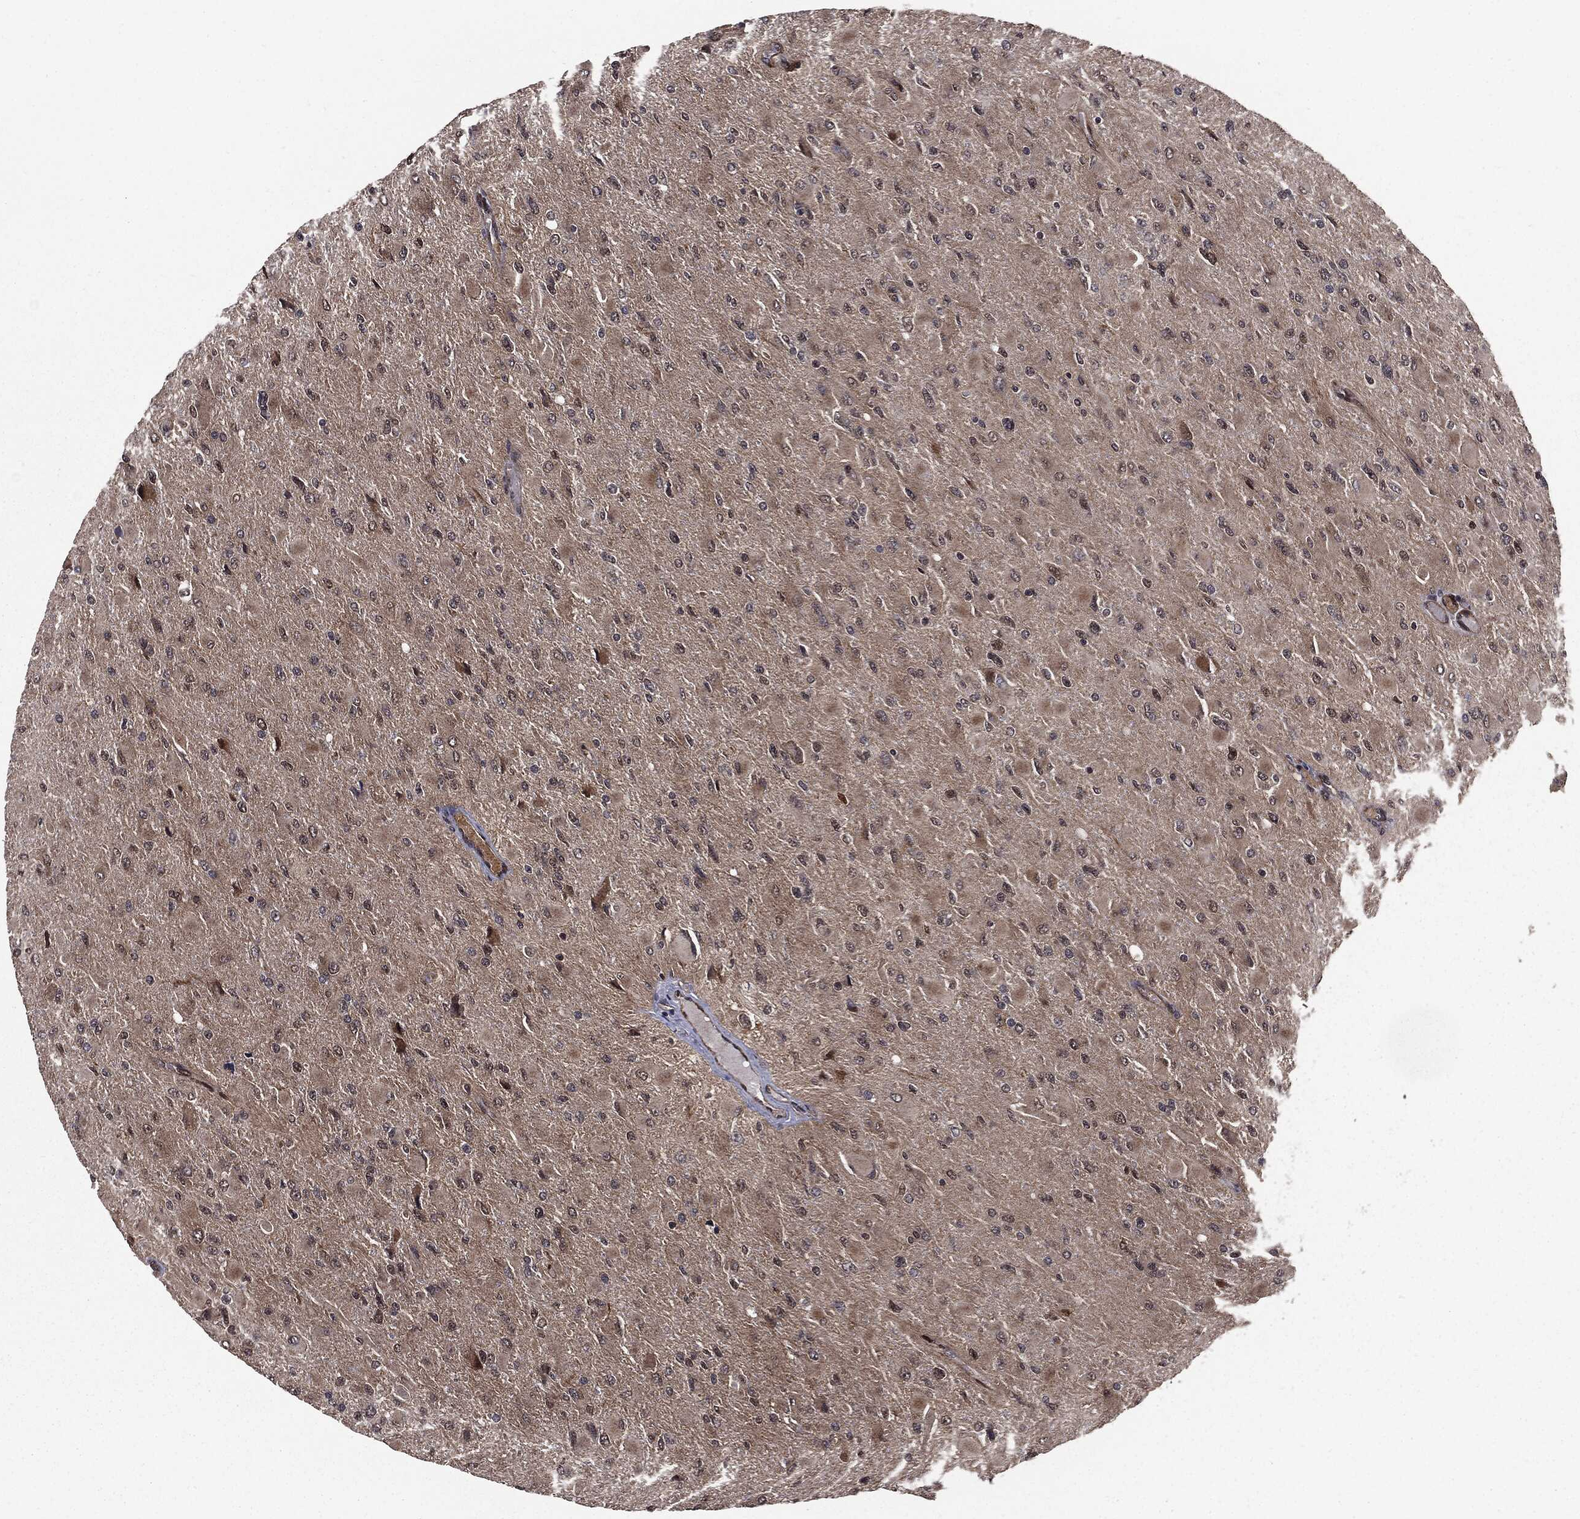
{"staining": {"intensity": "weak", "quantity": "<25%", "location": "cytoplasmic/membranous"}, "tissue": "glioma", "cell_type": "Tumor cells", "image_type": "cancer", "snomed": [{"axis": "morphology", "description": "Glioma, malignant, High grade"}, {"axis": "topography", "description": "Cerebral cortex"}], "caption": "Micrograph shows no significant protein staining in tumor cells of glioma.", "gene": "PTPA", "patient": {"sex": "female", "age": 36}}